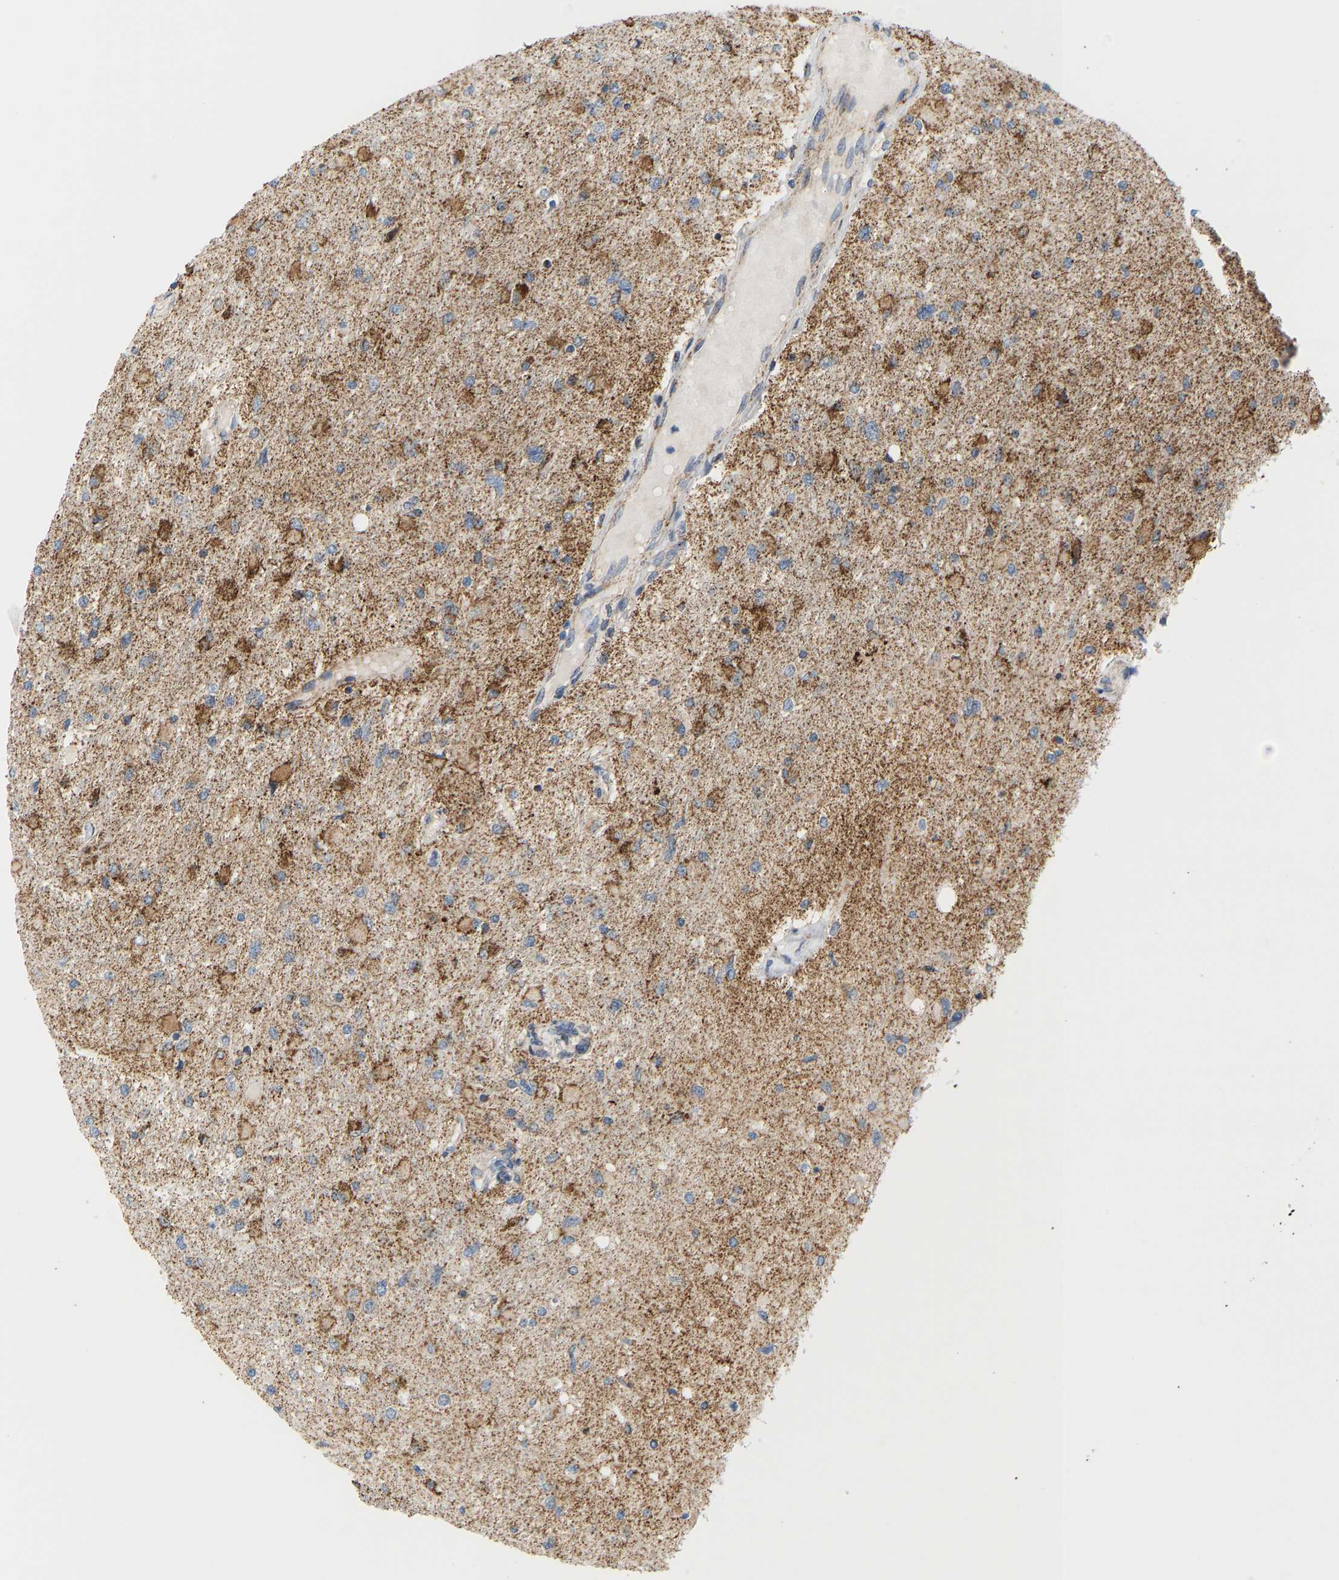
{"staining": {"intensity": "moderate", "quantity": ">75%", "location": "cytoplasmic/membranous"}, "tissue": "glioma", "cell_type": "Tumor cells", "image_type": "cancer", "snomed": [{"axis": "morphology", "description": "Glioma, malignant, High grade"}, {"axis": "topography", "description": "Cerebral cortex"}], "caption": "Approximately >75% of tumor cells in glioma show moderate cytoplasmic/membranous protein positivity as visualized by brown immunohistochemical staining.", "gene": "GPSM2", "patient": {"sex": "female", "age": 36}}